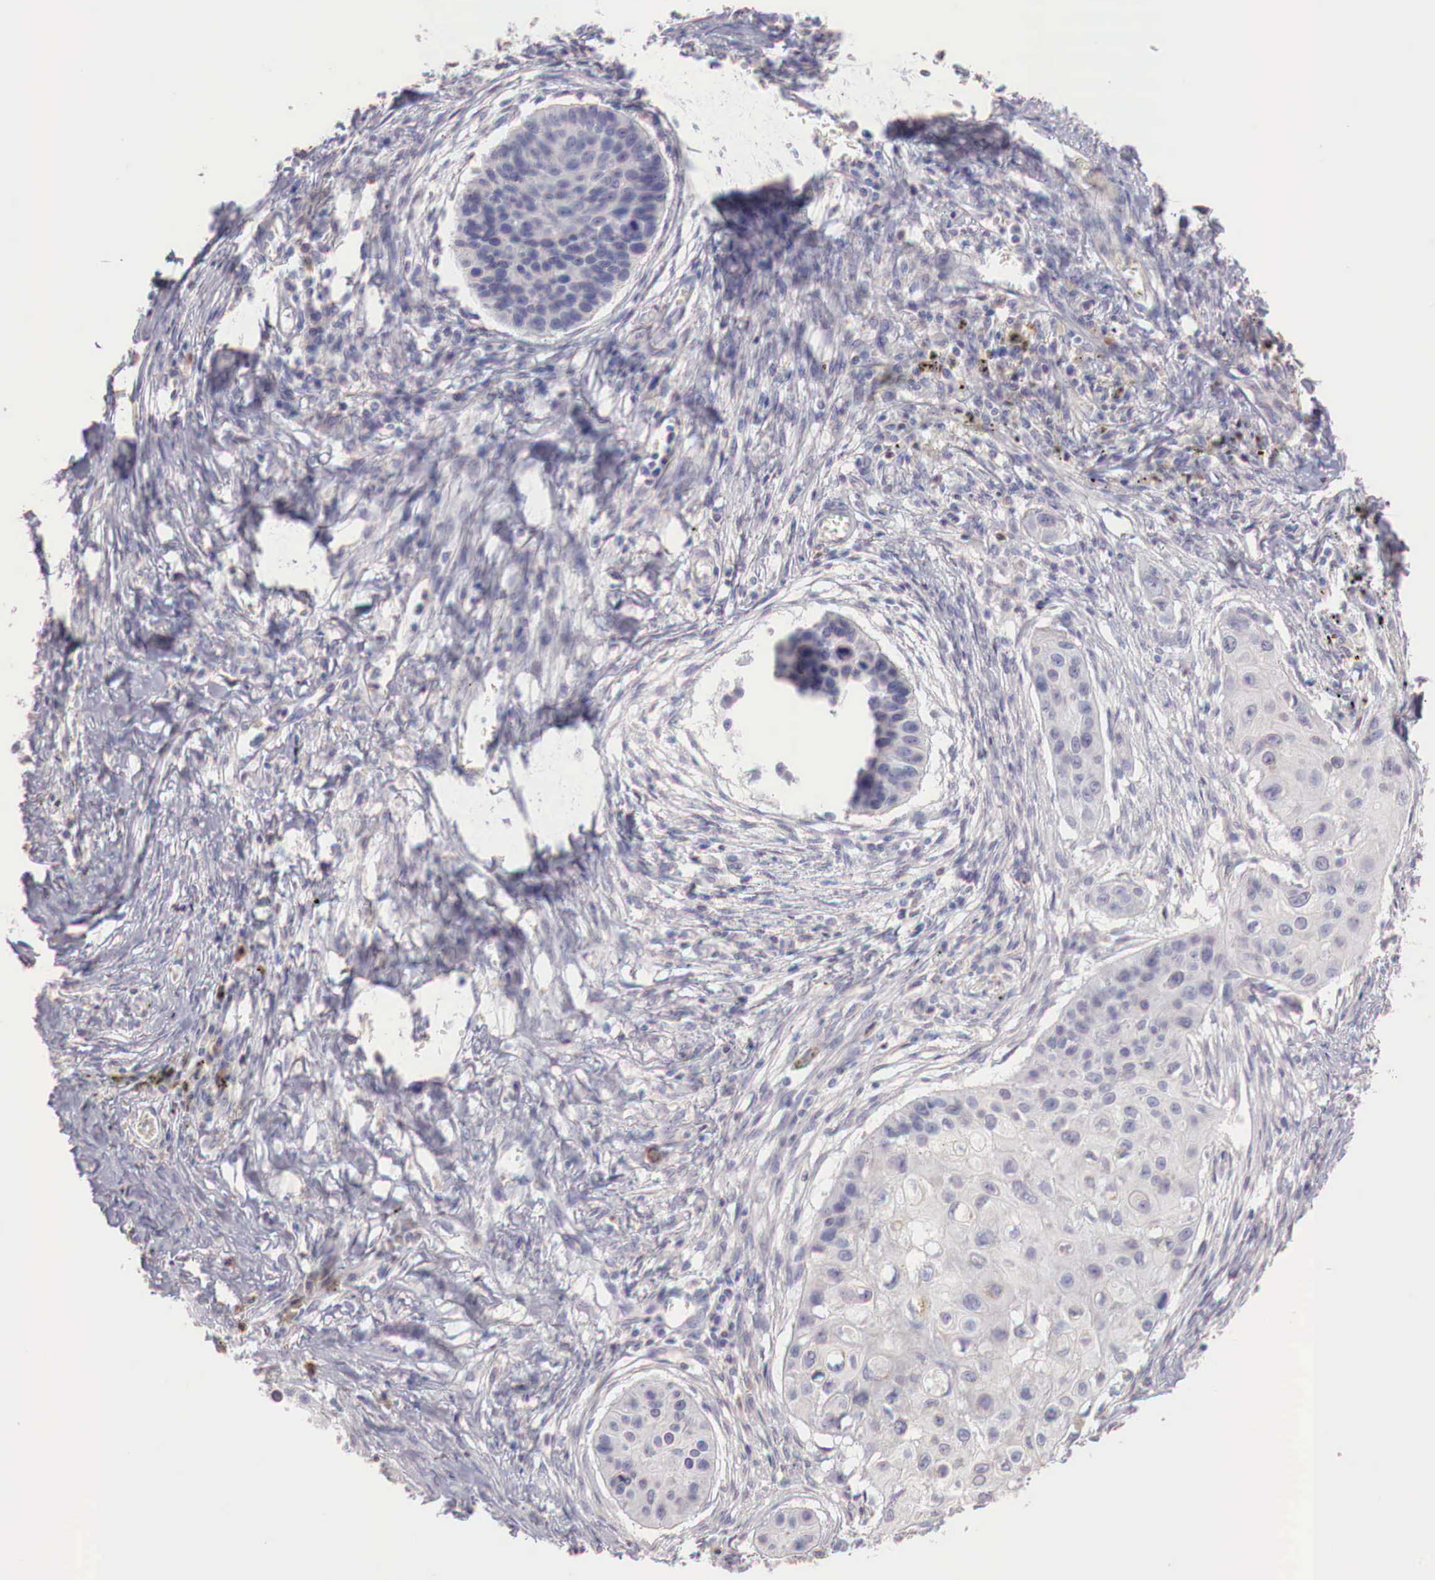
{"staining": {"intensity": "negative", "quantity": "none", "location": "none"}, "tissue": "lung cancer", "cell_type": "Tumor cells", "image_type": "cancer", "snomed": [{"axis": "morphology", "description": "Squamous cell carcinoma, NOS"}, {"axis": "topography", "description": "Lung"}], "caption": "Lung cancer stained for a protein using IHC reveals no positivity tumor cells.", "gene": "XPNPEP2", "patient": {"sex": "male", "age": 71}}